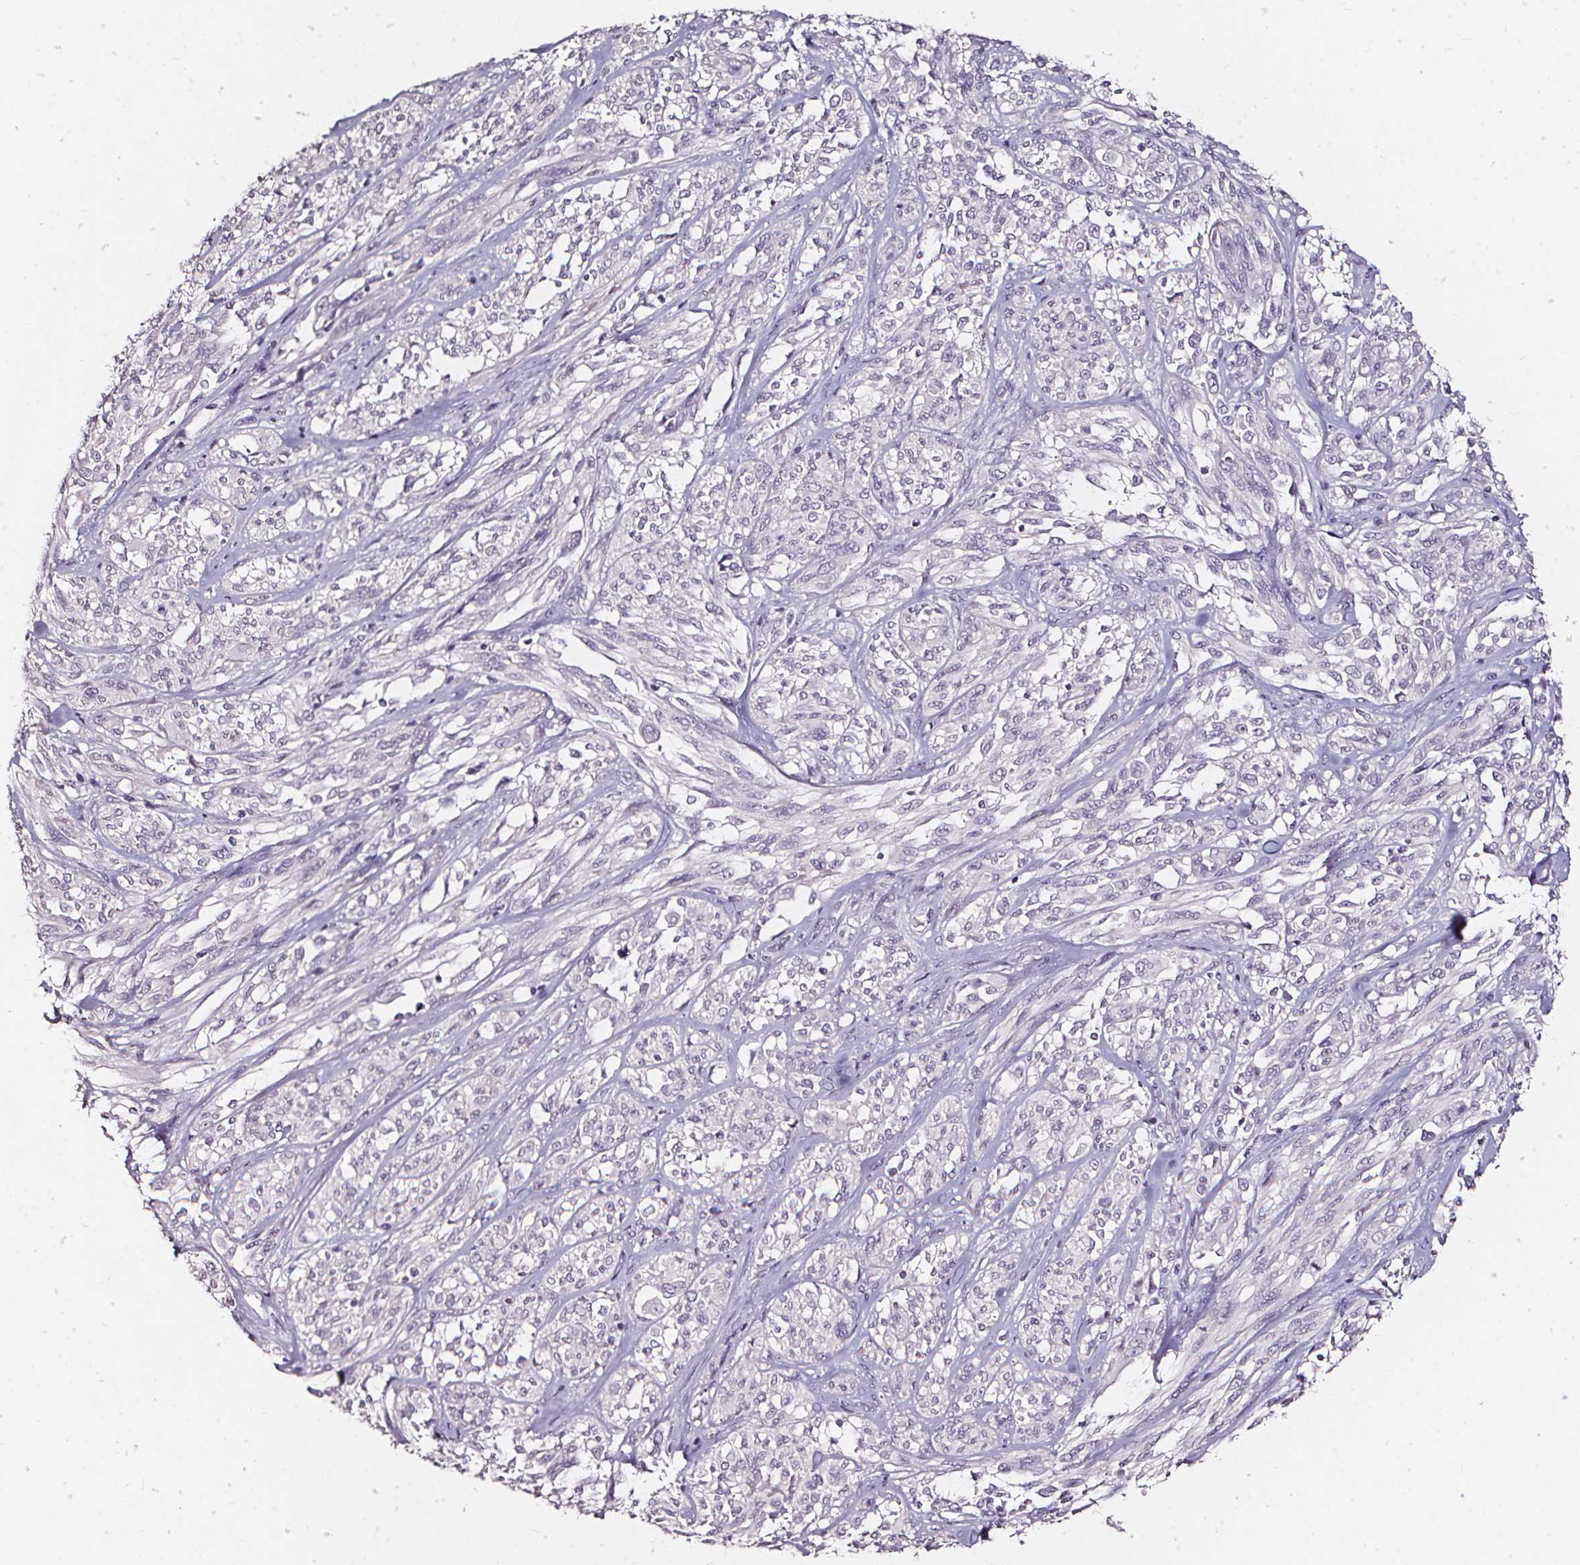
{"staining": {"intensity": "negative", "quantity": "none", "location": "none"}, "tissue": "melanoma", "cell_type": "Tumor cells", "image_type": "cancer", "snomed": [{"axis": "morphology", "description": "Malignant melanoma, NOS"}, {"axis": "topography", "description": "Skin"}], "caption": "A photomicrograph of malignant melanoma stained for a protein reveals no brown staining in tumor cells.", "gene": "DEFA5", "patient": {"sex": "female", "age": 91}}